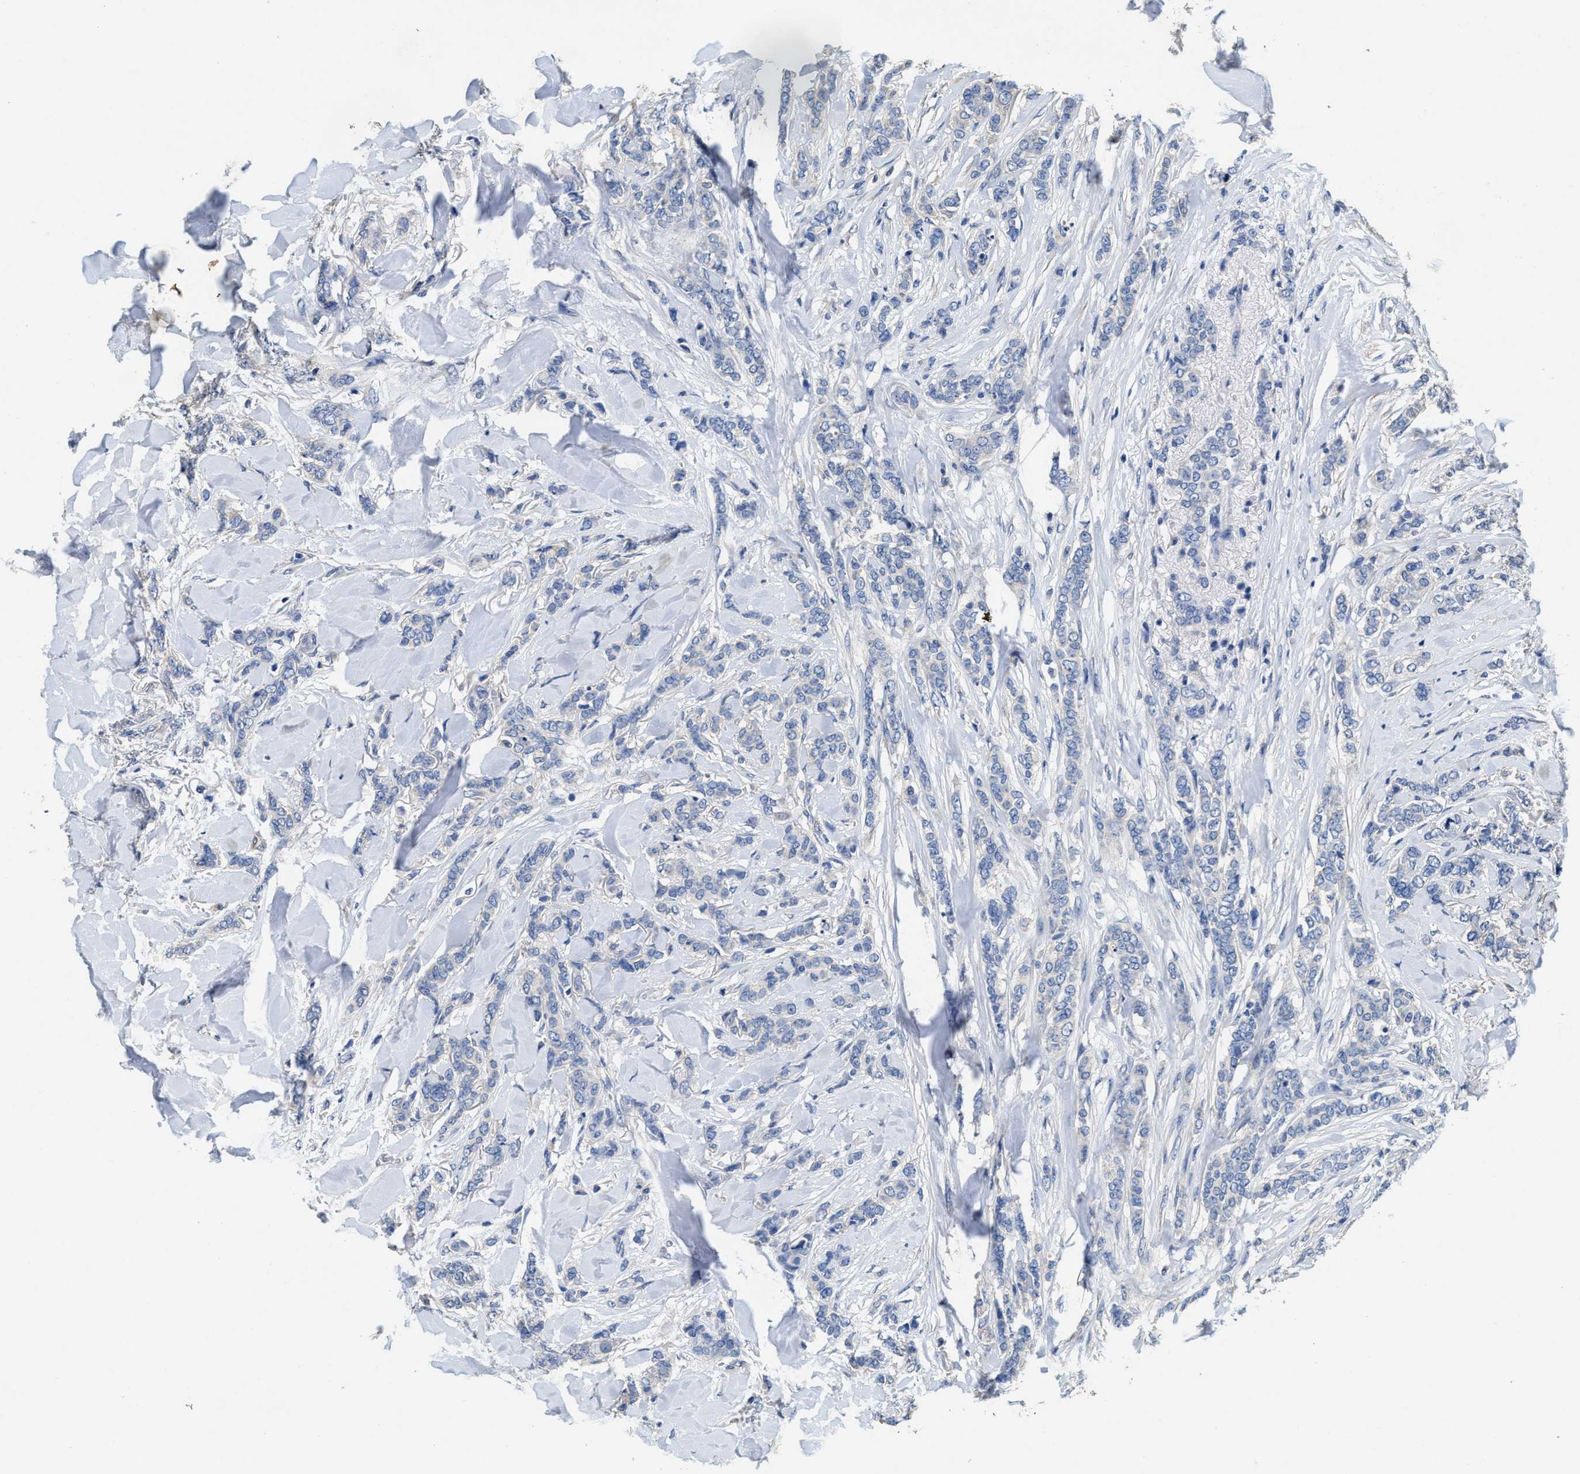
{"staining": {"intensity": "negative", "quantity": "none", "location": "none"}, "tissue": "breast cancer", "cell_type": "Tumor cells", "image_type": "cancer", "snomed": [{"axis": "morphology", "description": "Lobular carcinoma"}, {"axis": "topography", "description": "Skin"}, {"axis": "topography", "description": "Breast"}], "caption": "The image demonstrates no significant positivity in tumor cells of breast lobular carcinoma.", "gene": "PEG10", "patient": {"sex": "female", "age": 46}}